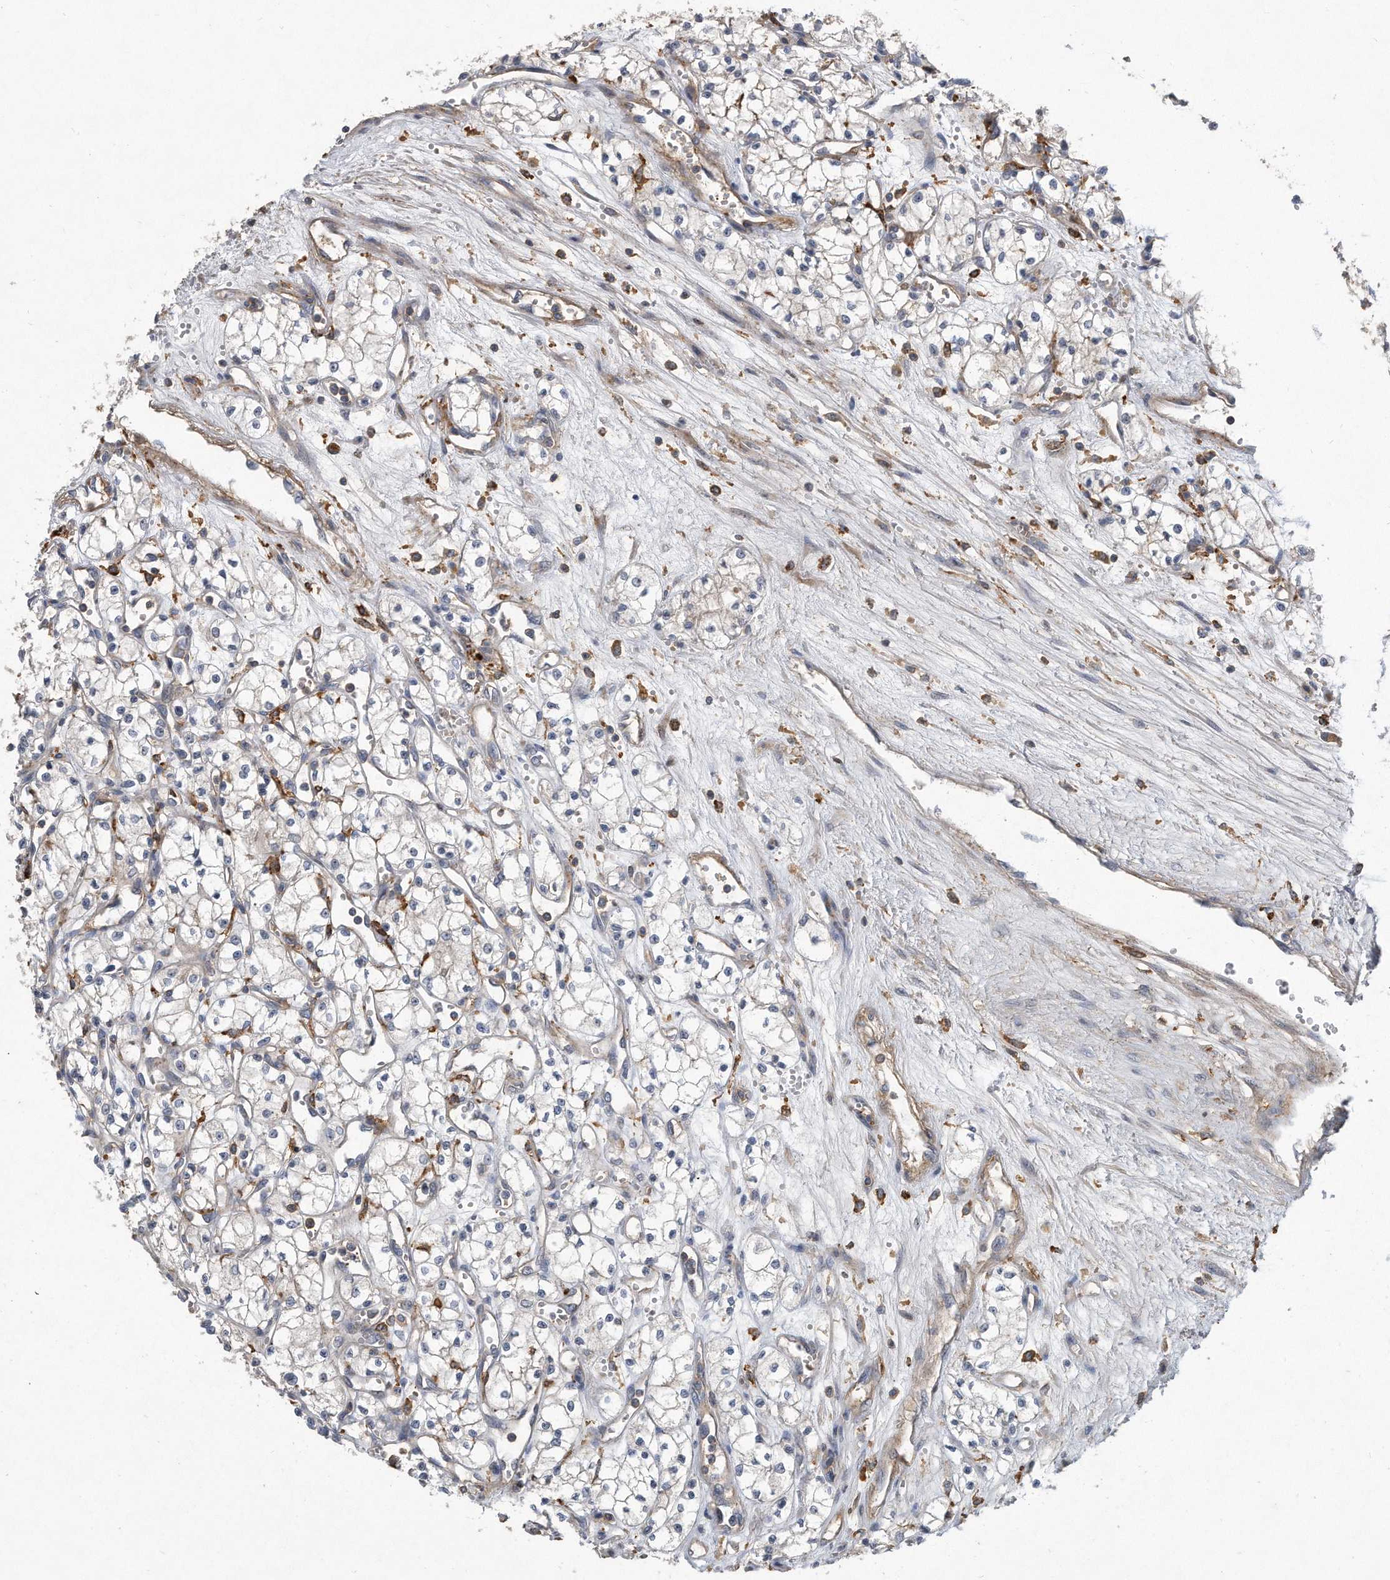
{"staining": {"intensity": "negative", "quantity": "none", "location": "none"}, "tissue": "renal cancer", "cell_type": "Tumor cells", "image_type": "cancer", "snomed": [{"axis": "morphology", "description": "Adenocarcinoma, NOS"}, {"axis": "topography", "description": "Kidney"}], "caption": "The image displays no staining of tumor cells in renal cancer (adenocarcinoma).", "gene": "PGBD2", "patient": {"sex": "male", "age": 59}}